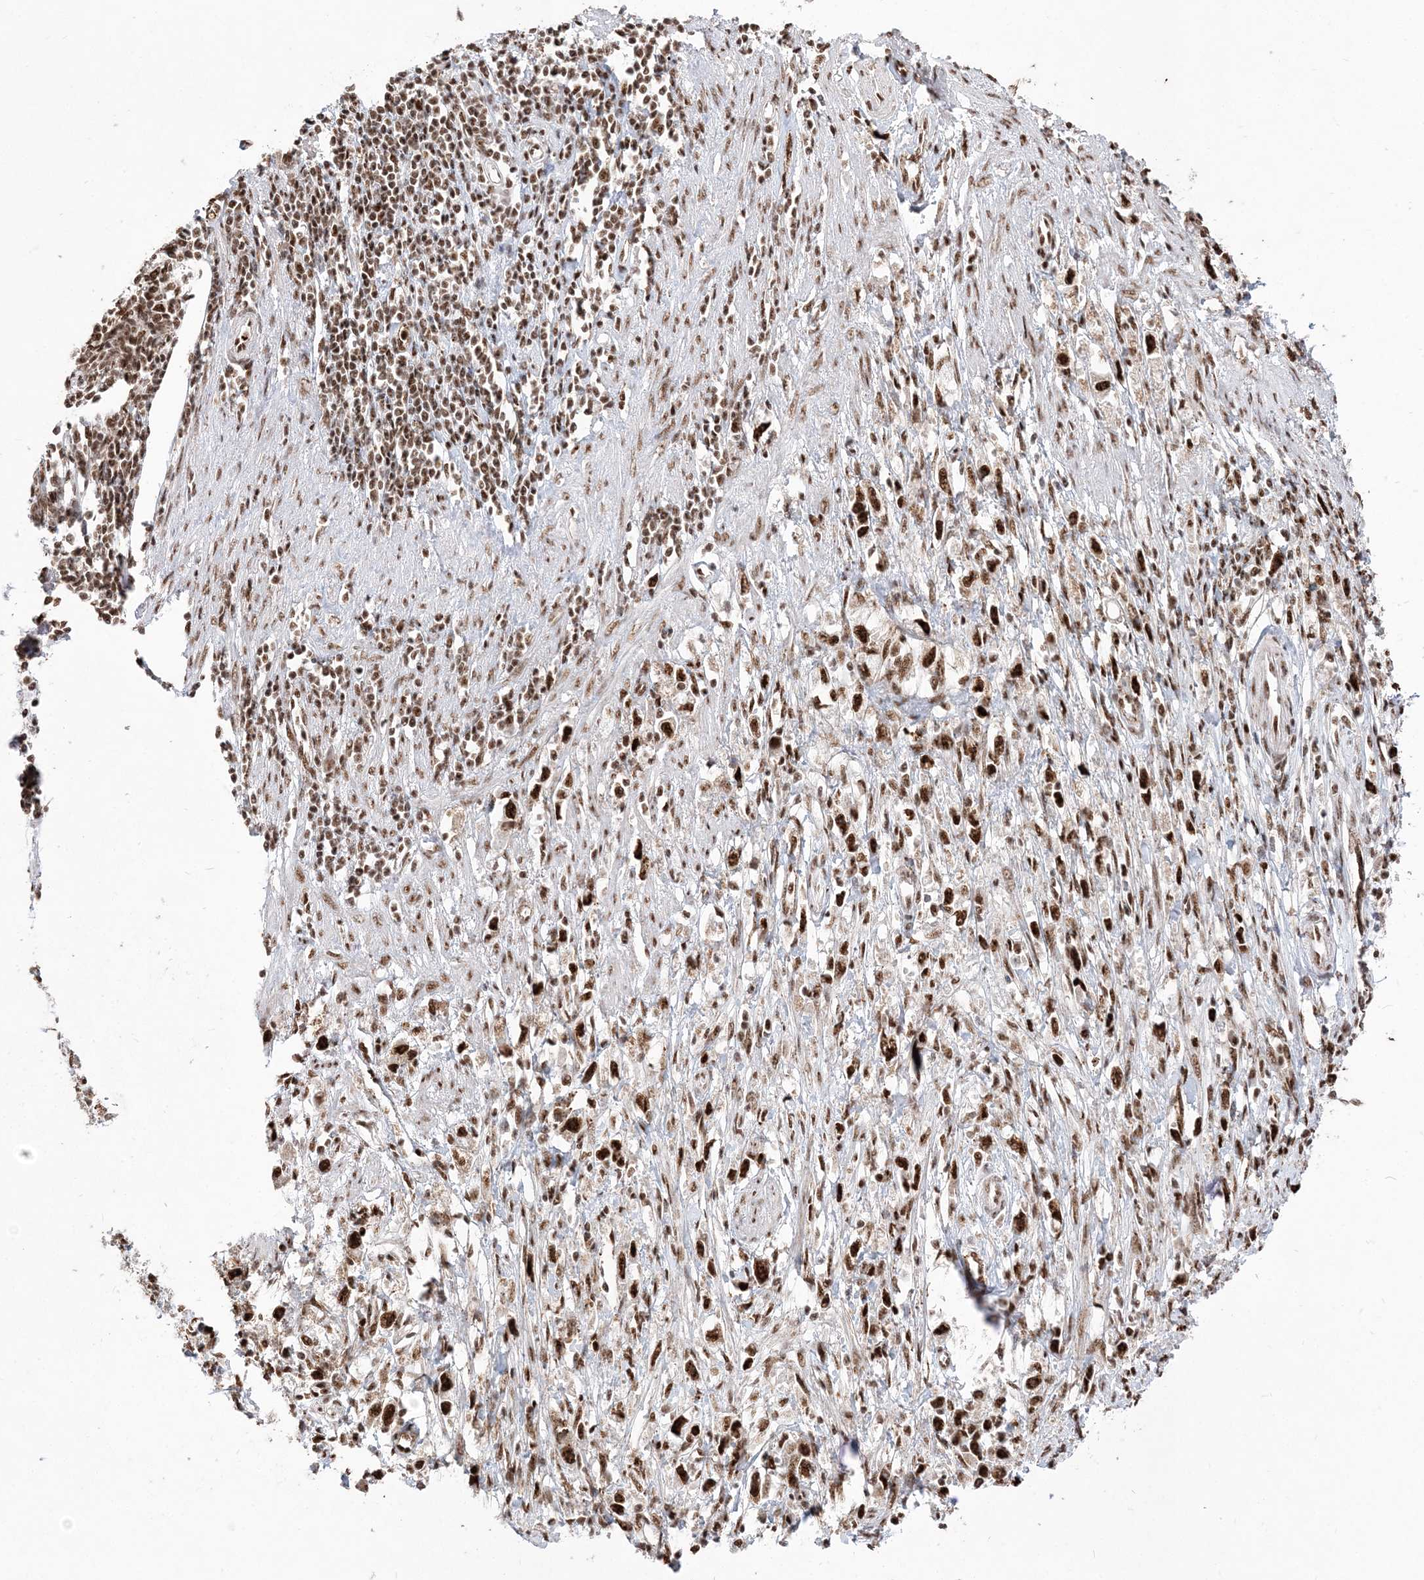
{"staining": {"intensity": "strong", "quantity": ">75%", "location": "nuclear"}, "tissue": "stomach cancer", "cell_type": "Tumor cells", "image_type": "cancer", "snomed": [{"axis": "morphology", "description": "Adenocarcinoma, NOS"}, {"axis": "topography", "description": "Stomach"}], "caption": "A brown stain labels strong nuclear expression of a protein in human stomach cancer (adenocarcinoma) tumor cells.", "gene": "RBM17", "patient": {"sex": "female", "age": 59}}